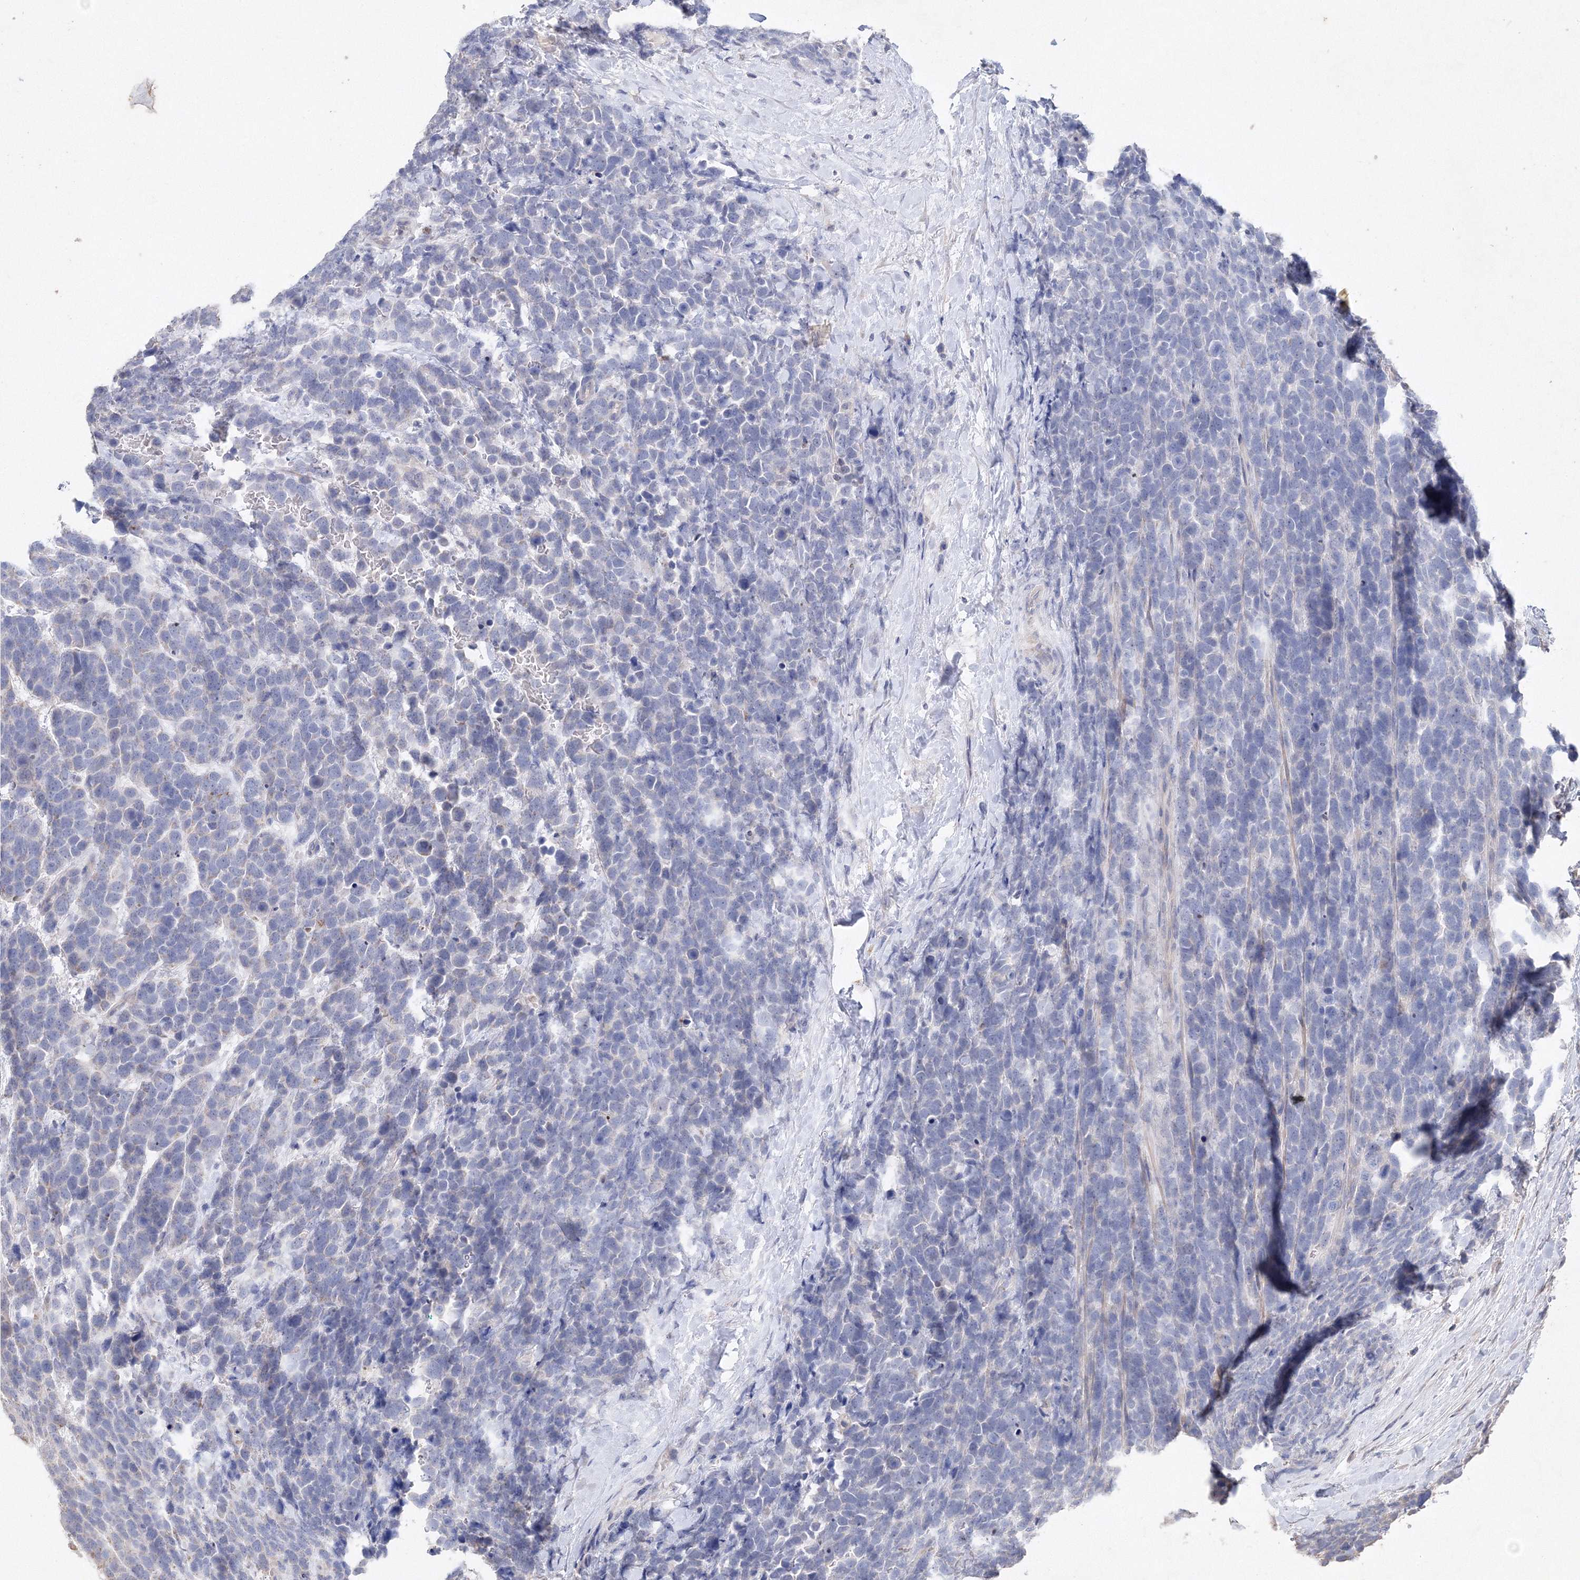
{"staining": {"intensity": "negative", "quantity": "none", "location": "none"}, "tissue": "urothelial cancer", "cell_type": "Tumor cells", "image_type": "cancer", "snomed": [{"axis": "morphology", "description": "Urothelial carcinoma, High grade"}, {"axis": "topography", "description": "Urinary bladder"}], "caption": "Immunohistochemical staining of urothelial carcinoma (high-grade) reveals no significant expression in tumor cells.", "gene": "GLS", "patient": {"sex": "female", "age": 82}}